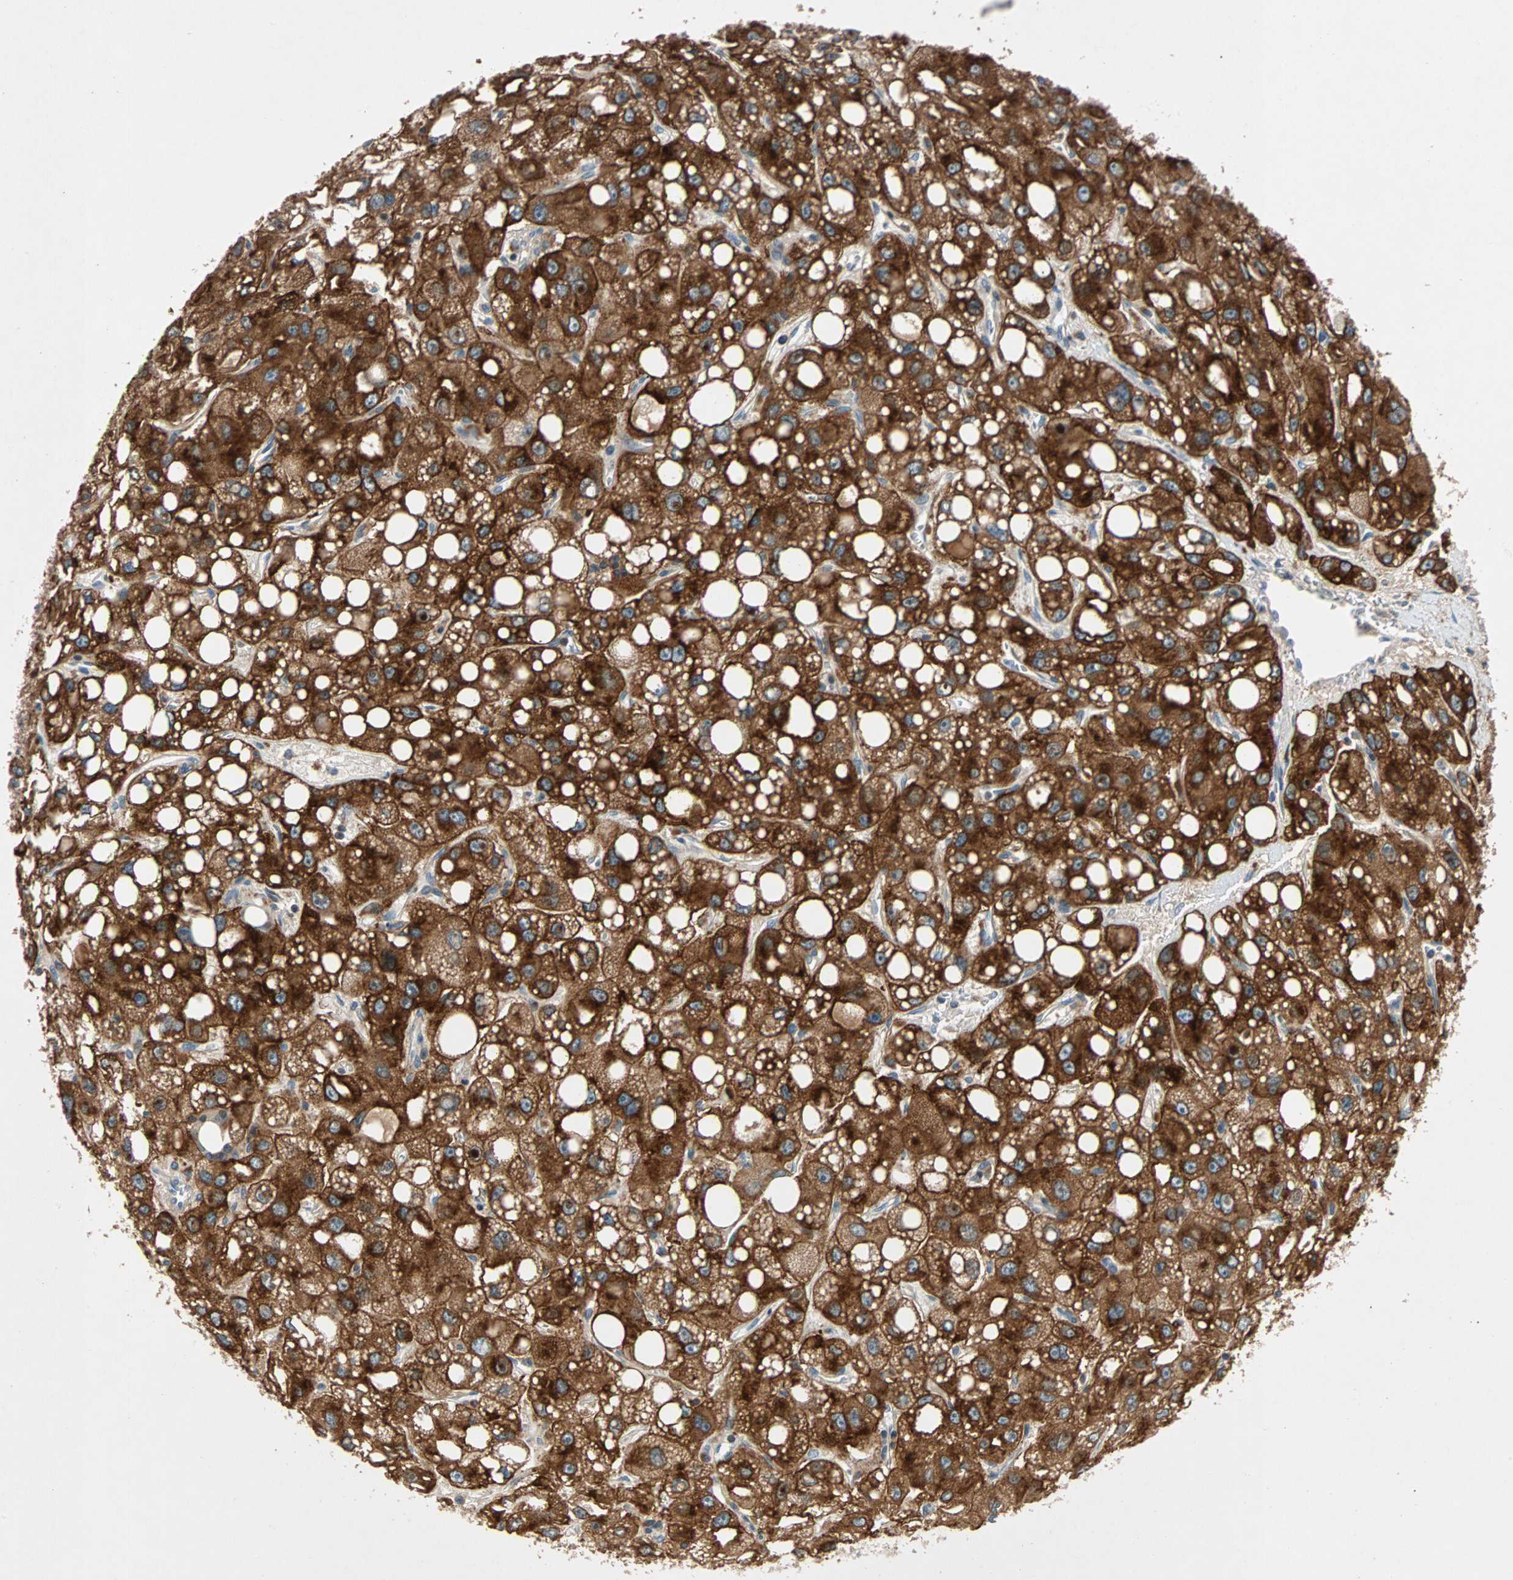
{"staining": {"intensity": "strong", "quantity": ">75%", "location": "cytoplasmic/membranous"}, "tissue": "liver cancer", "cell_type": "Tumor cells", "image_type": "cancer", "snomed": [{"axis": "morphology", "description": "Carcinoma, Hepatocellular, NOS"}, {"axis": "topography", "description": "Liver"}], "caption": "Brown immunohistochemical staining in human liver hepatocellular carcinoma demonstrates strong cytoplasmic/membranous positivity in approximately >75% of tumor cells.", "gene": "MAP4K1", "patient": {"sex": "male", "age": 55}}